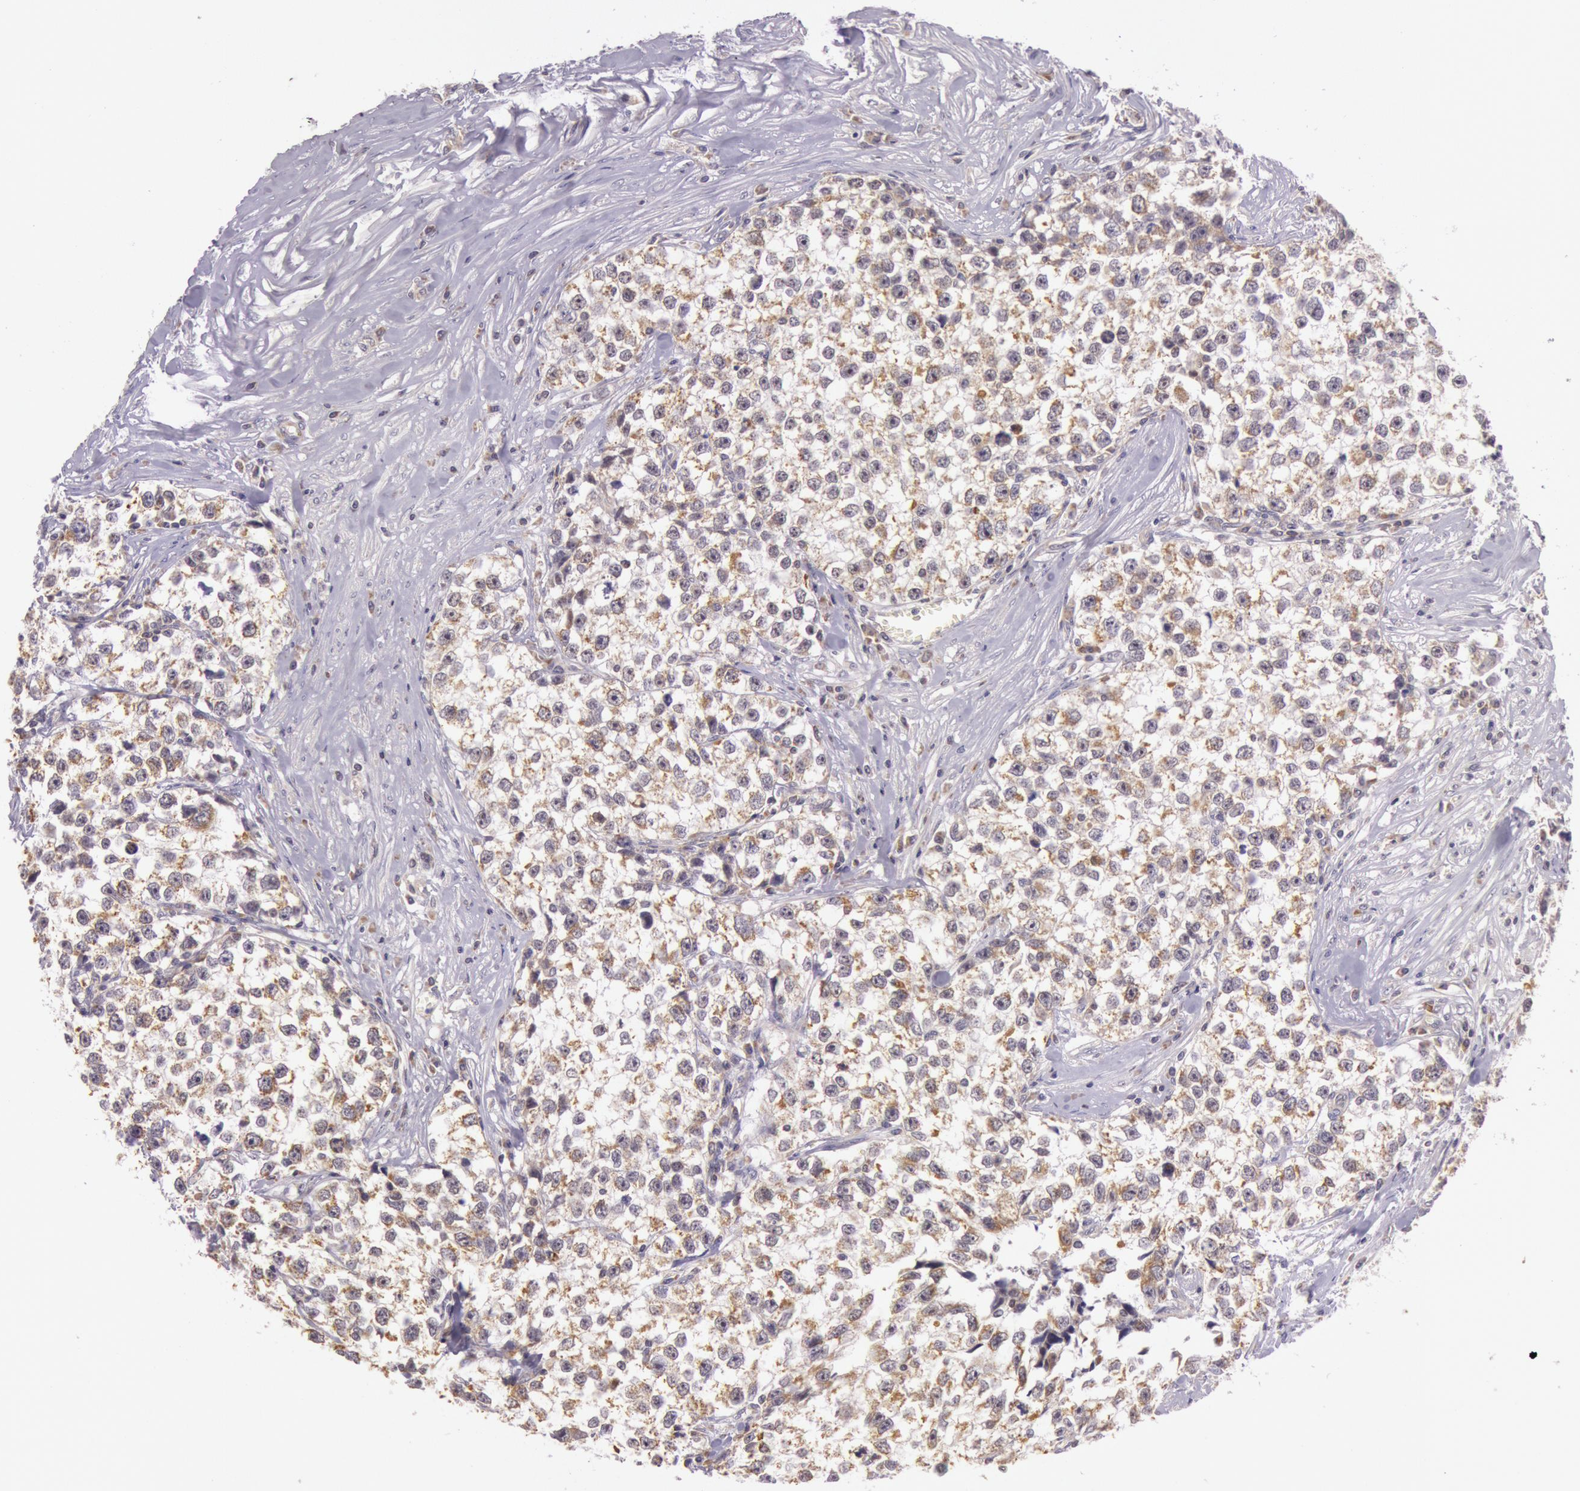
{"staining": {"intensity": "moderate", "quantity": ">75%", "location": "cytoplasmic/membranous"}, "tissue": "testis cancer", "cell_type": "Tumor cells", "image_type": "cancer", "snomed": [{"axis": "morphology", "description": "Seminoma, NOS"}, {"axis": "morphology", "description": "Carcinoma, Embryonal, NOS"}, {"axis": "topography", "description": "Testis"}], "caption": "Human testis cancer stained with a brown dye demonstrates moderate cytoplasmic/membranous positive staining in approximately >75% of tumor cells.", "gene": "CDK16", "patient": {"sex": "male", "age": 30}}